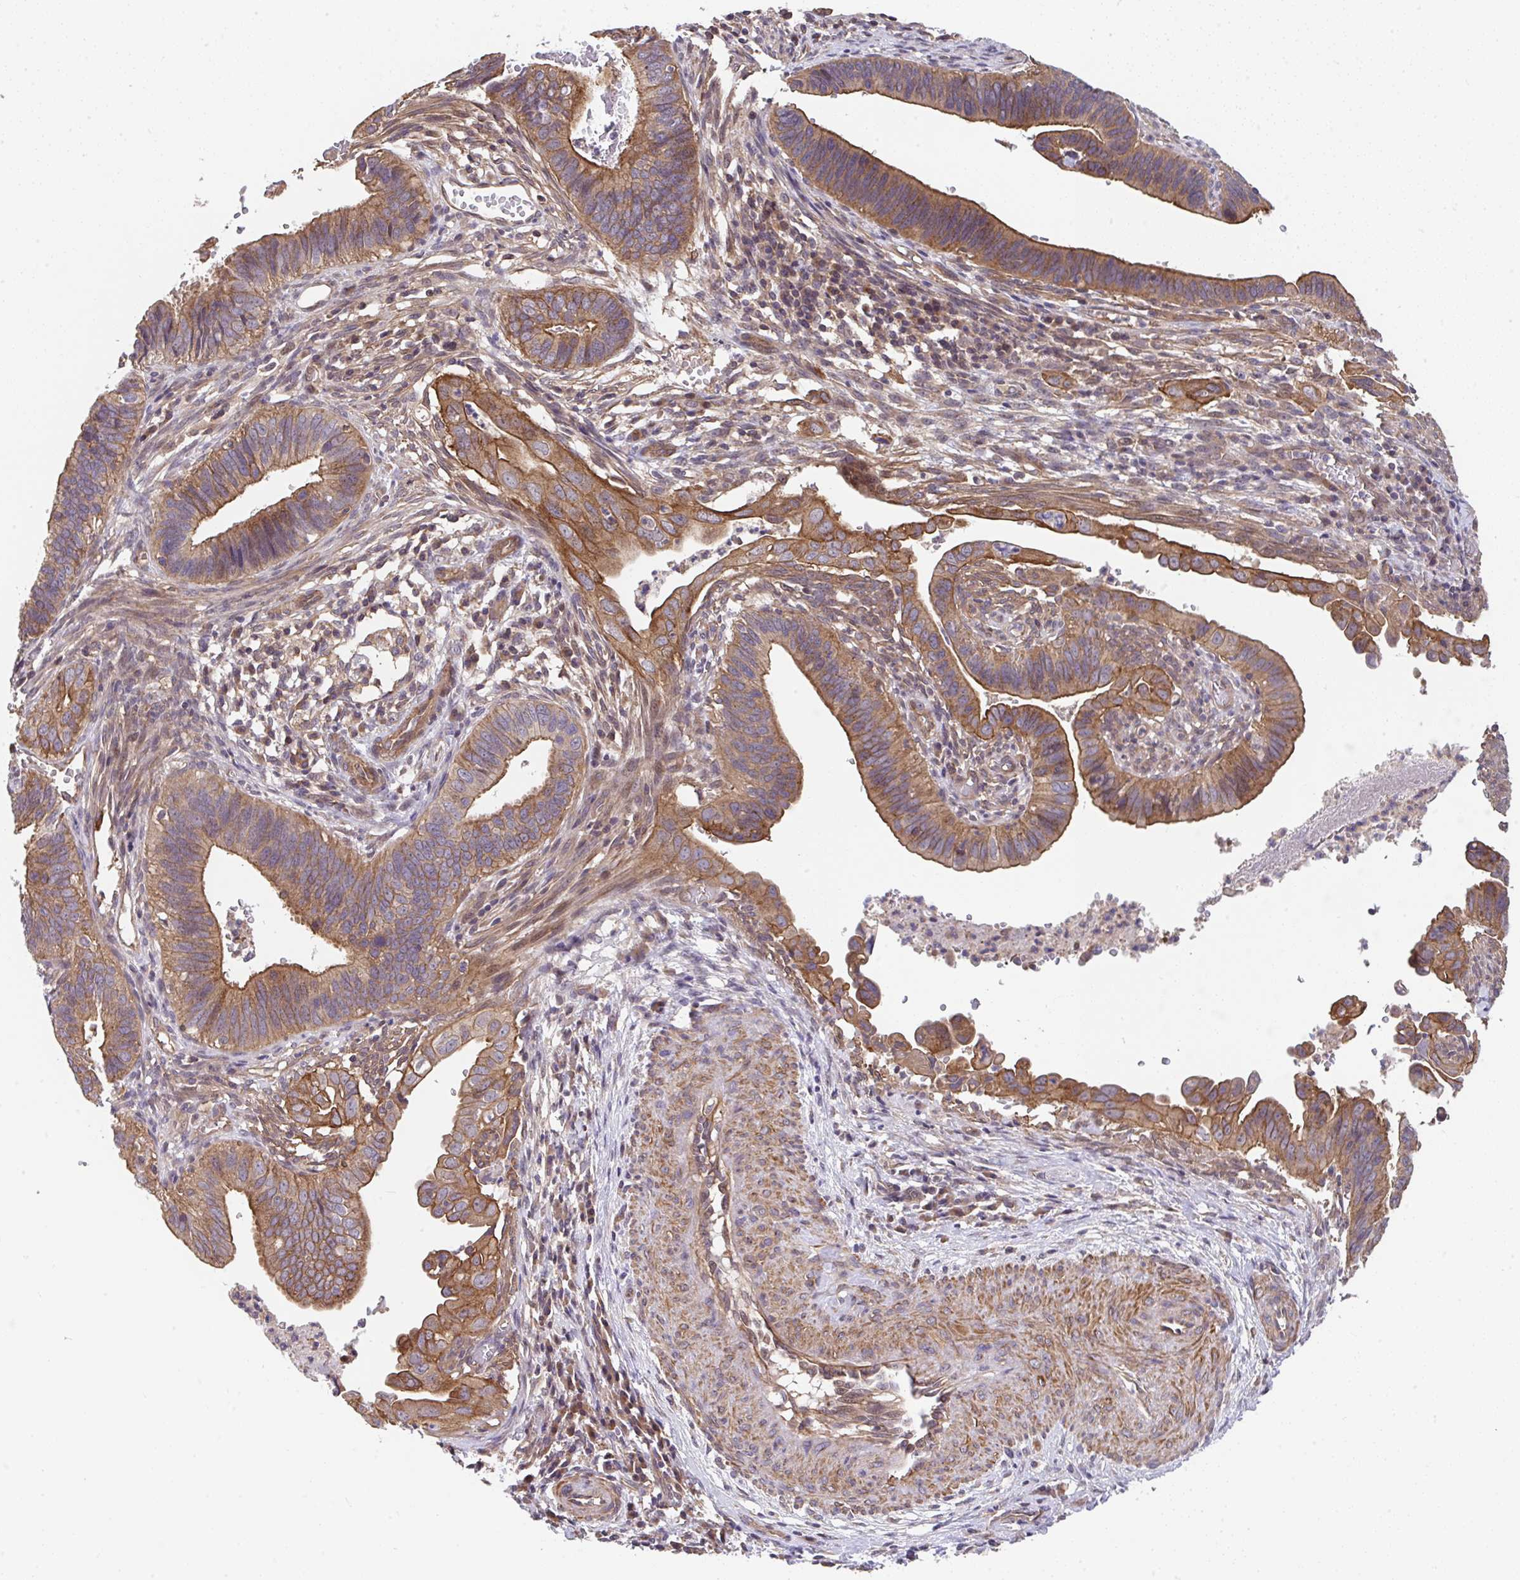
{"staining": {"intensity": "moderate", "quantity": ">75%", "location": "cytoplasmic/membranous"}, "tissue": "cervical cancer", "cell_type": "Tumor cells", "image_type": "cancer", "snomed": [{"axis": "morphology", "description": "Adenocarcinoma, NOS"}, {"axis": "topography", "description": "Cervix"}], "caption": "DAB (3,3'-diaminobenzidine) immunohistochemical staining of cervical cancer shows moderate cytoplasmic/membranous protein staining in about >75% of tumor cells.", "gene": "ZNF696", "patient": {"sex": "female", "age": 42}}